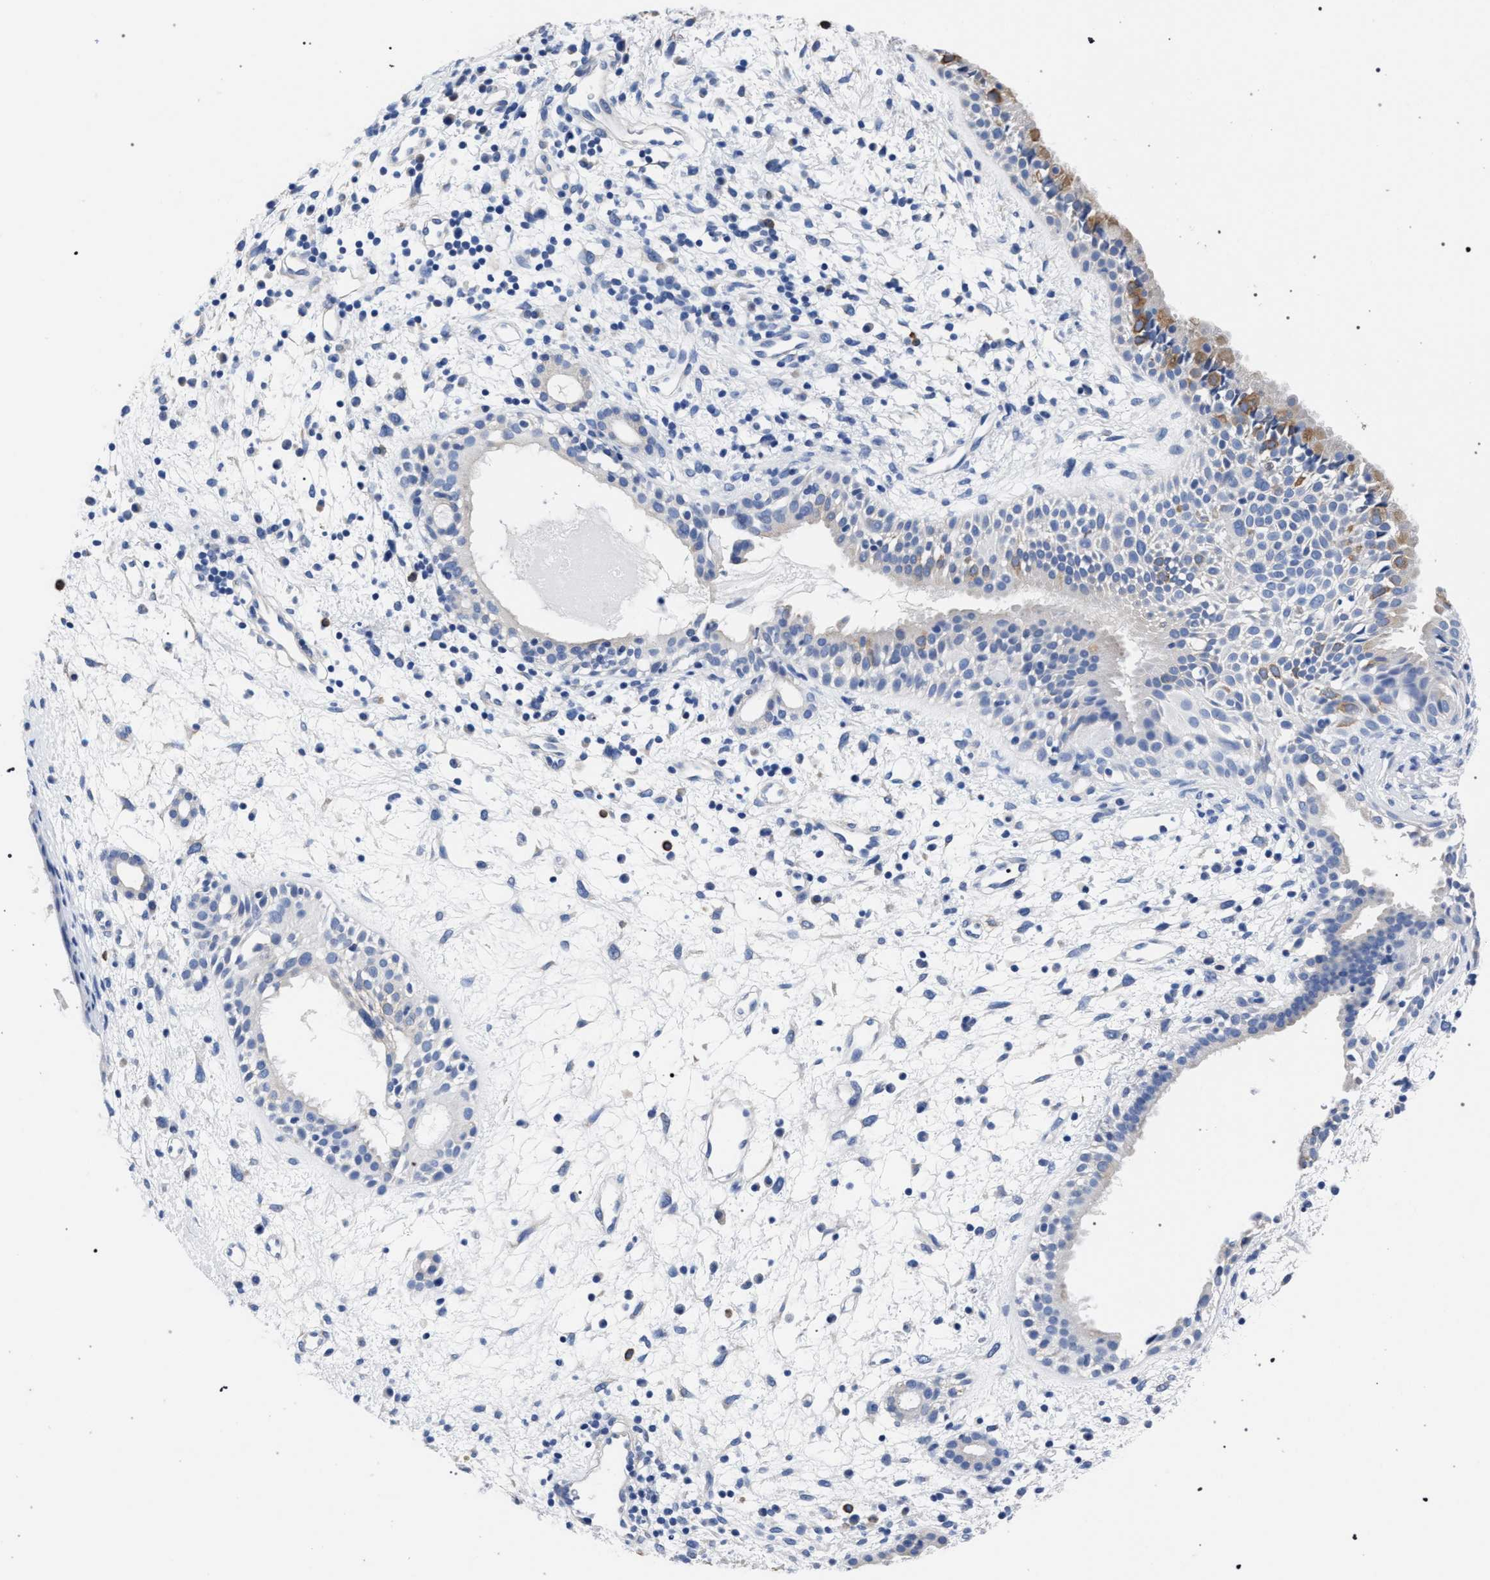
{"staining": {"intensity": "moderate", "quantity": "<25%", "location": "cytoplasmic/membranous"}, "tissue": "nasopharynx", "cell_type": "Respiratory epithelial cells", "image_type": "normal", "snomed": [{"axis": "morphology", "description": "Normal tissue, NOS"}, {"axis": "topography", "description": "Nasopharynx"}], "caption": "DAB (3,3'-diaminobenzidine) immunohistochemical staining of benign human nasopharynx displays moderate cytoplasmic/membranous protein expression in approximately <25% of respiratory epithelial cells. The protein of interest is shown in brown color, while the nuclei are stained blue.", "gene": "AKAP4", "patient": {"sex": "male", "age": 22}}